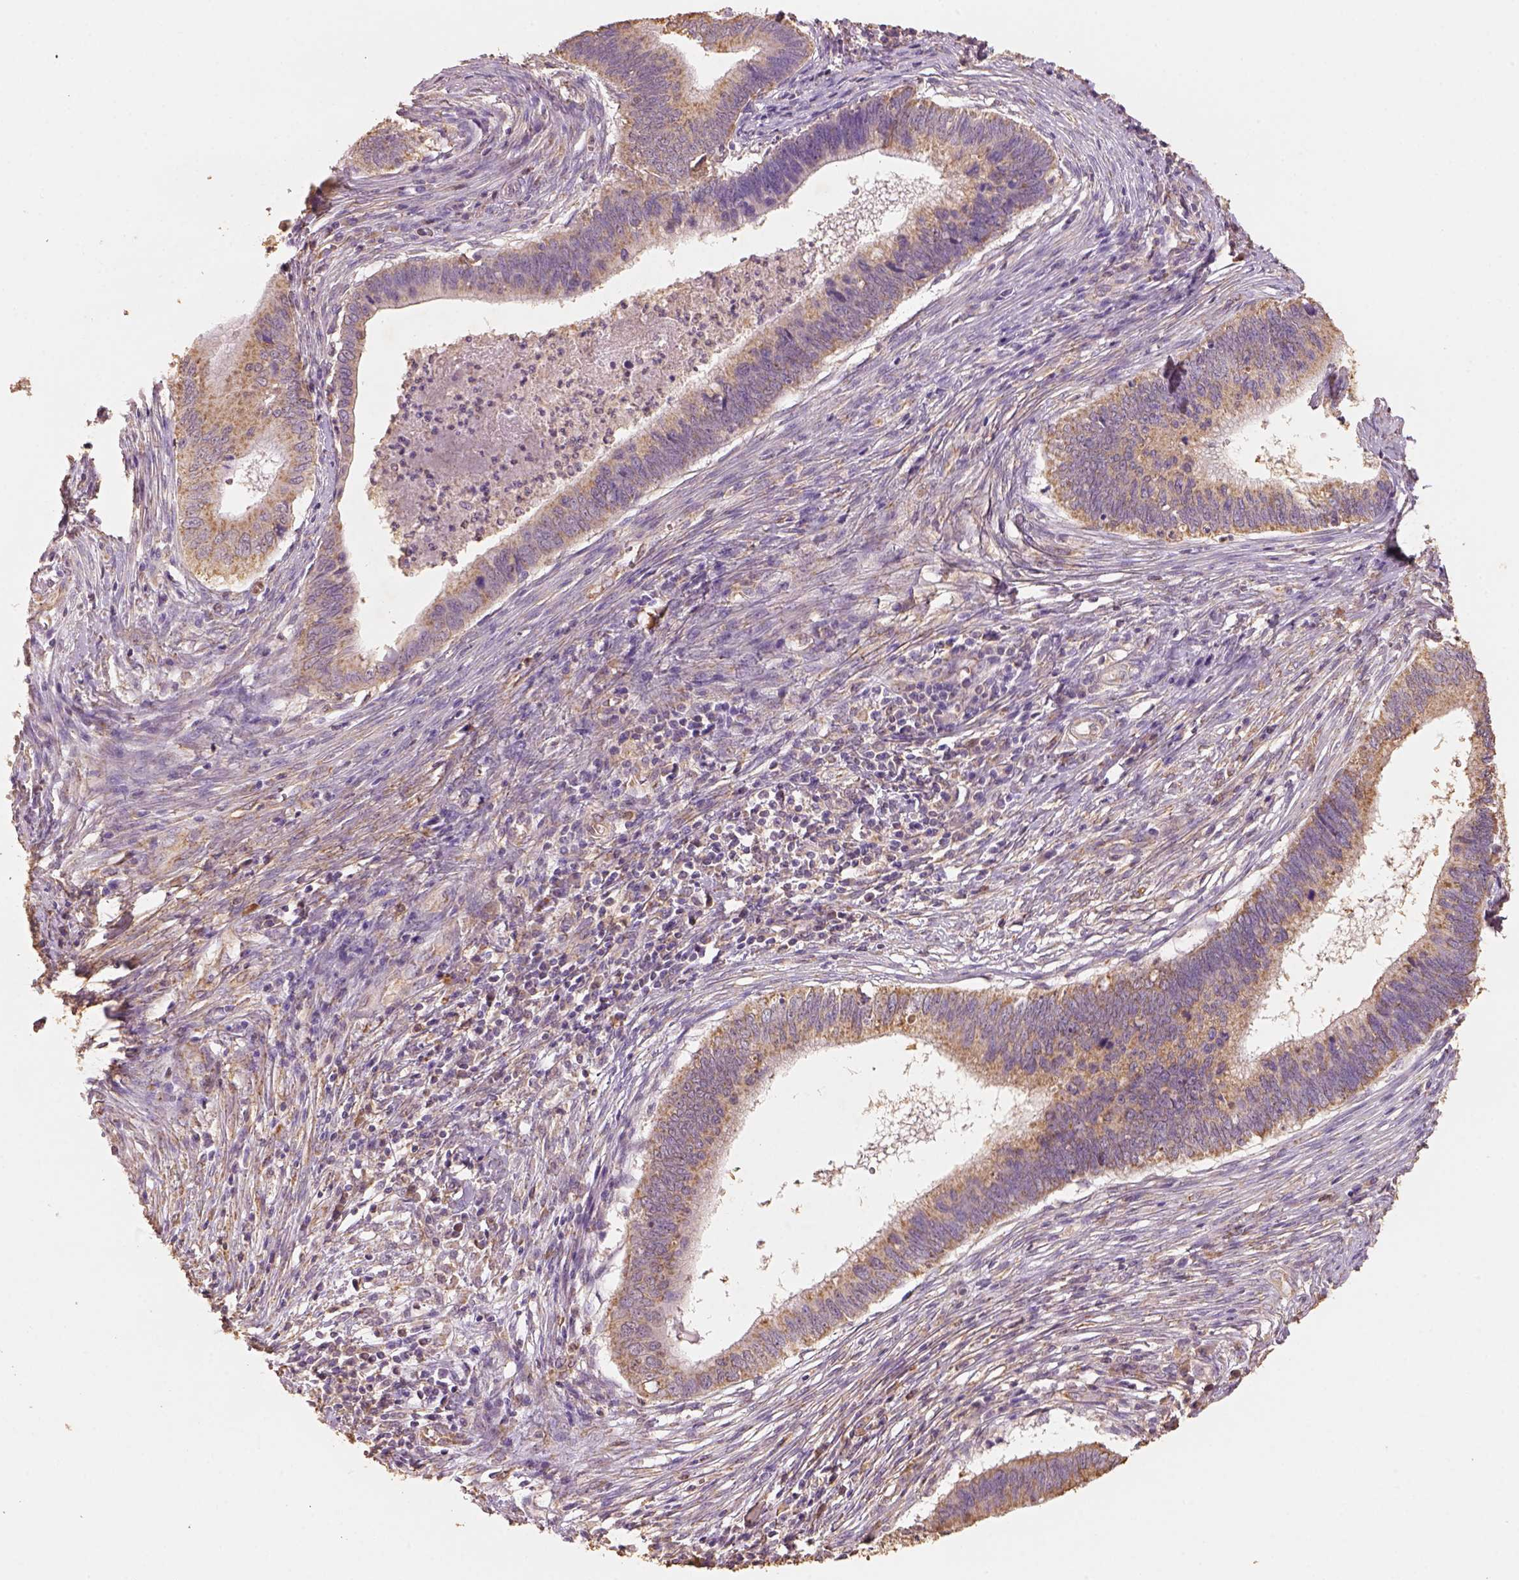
{"staining": {"intensity": "moderate", "quantity": ">75%", "location": "cytoplasmic/membranous"}, "tissue": "cervical cancer", "cell_type": "Tumor cells", "image_type": "cancer", "snomed": [{"axis": "morphology", "description": "Adenocarcinoma, NOS"}, {"axis": "topography", "description": "Cervix"}], "caption": "Immunohistochemistry of adenocarcinoma (cervical) displays medium levels of moderate cytoplasmic/membranous expression in approximately >75% of tumor cells.", "gene": "AP2B1", "patient": {"sex": "female", "age": 42}}